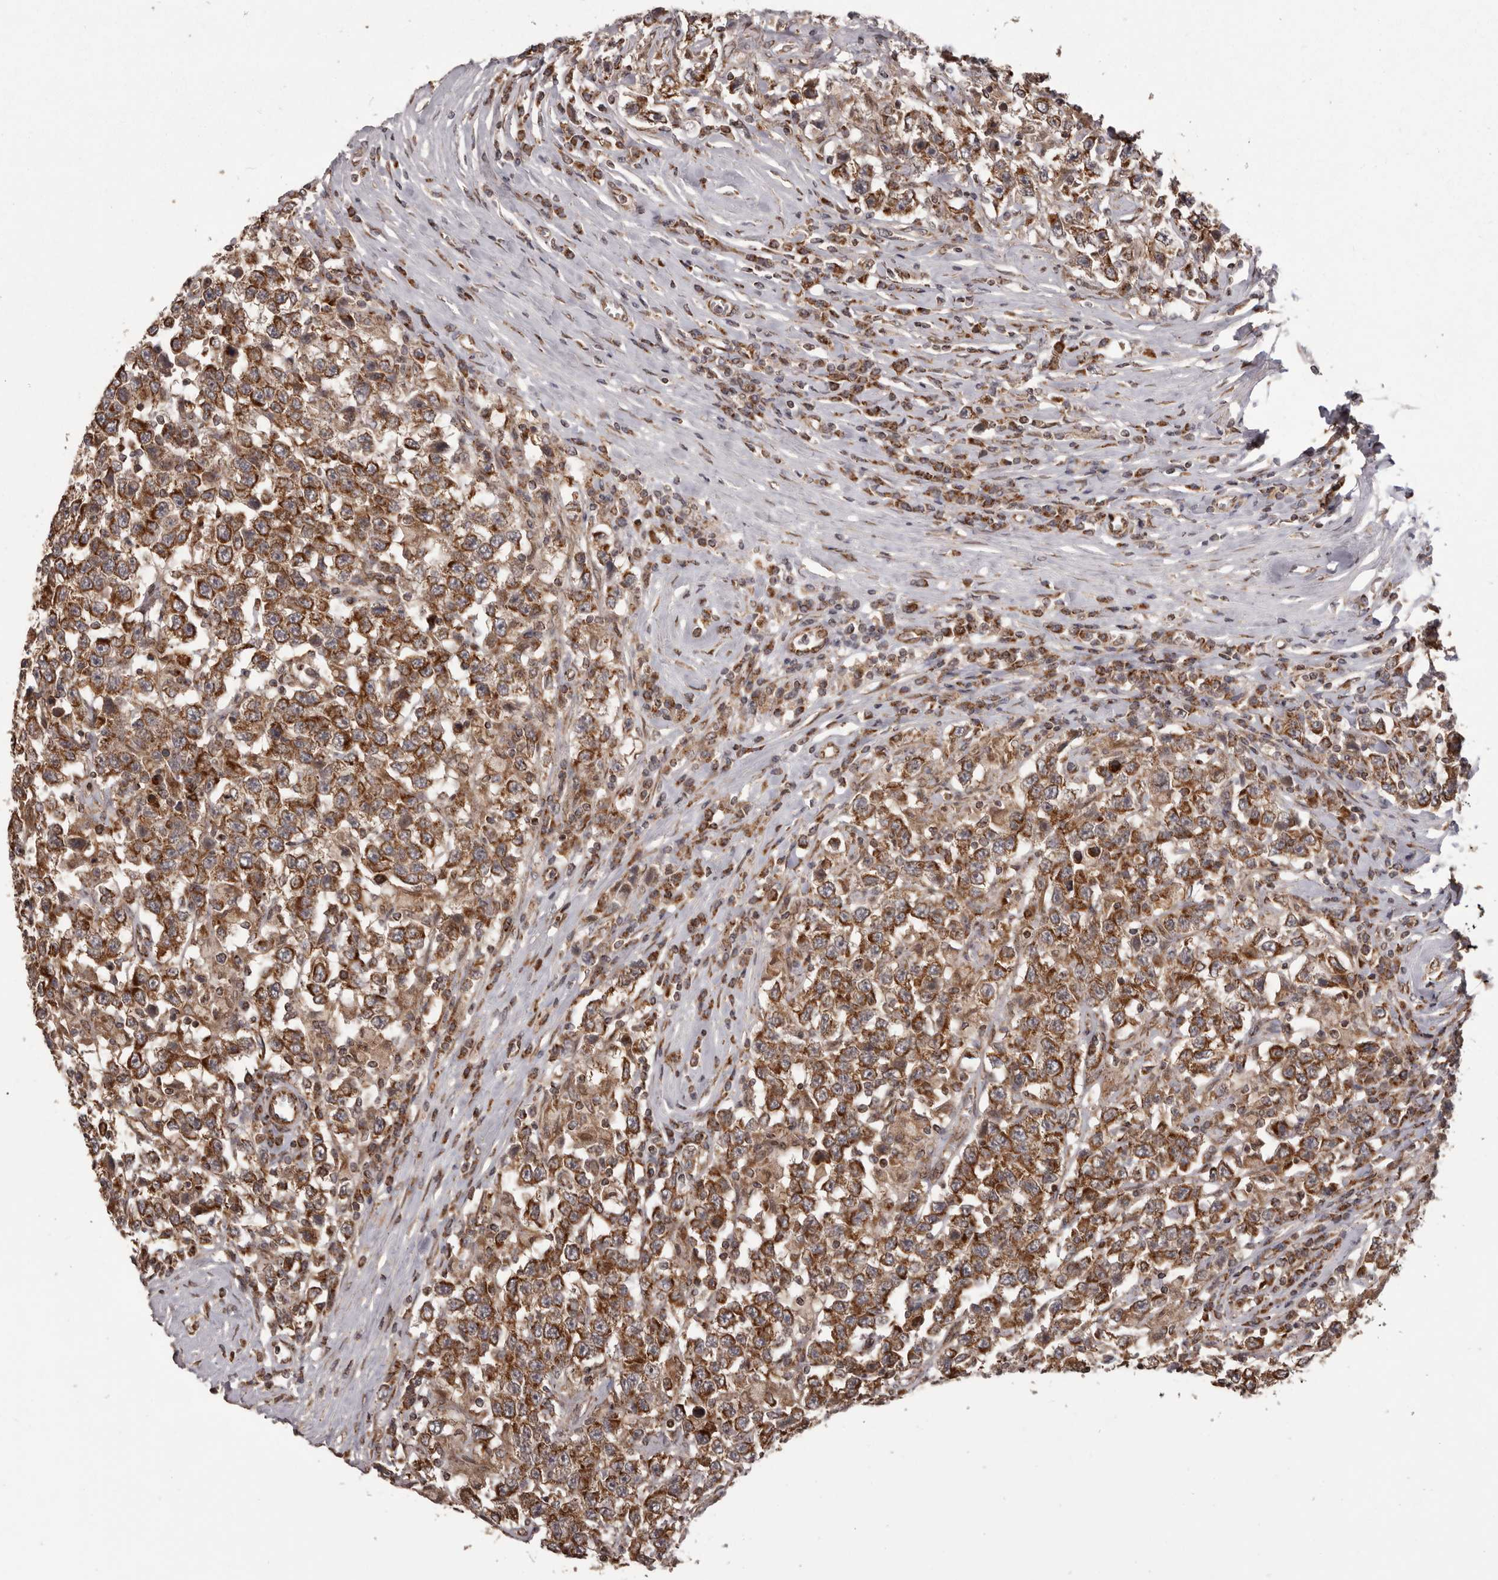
{"staining": {"intensity": "strong", "quantity": ">75%", "location": "cytoplasmic/membranous"}, "tissue": "testis cancer", "cell_type": "Tumor cells", "image_type": "cancer", "snomed": [{"axis": "morphology", "description": "Seminoma, NOS"}, {"axis": "topography", "description": "Testis"}], "caption": "Immunohistochemical staining of human testis seminoma displays high levels of strong cytoplasmic/membranous protein expression in about >75% of tumor cells. (brown staining indicates protein expression, while blue staining denotes nuclei).", "gene": "CHRM2", "patient": {"sex": "male", "age": 41}}